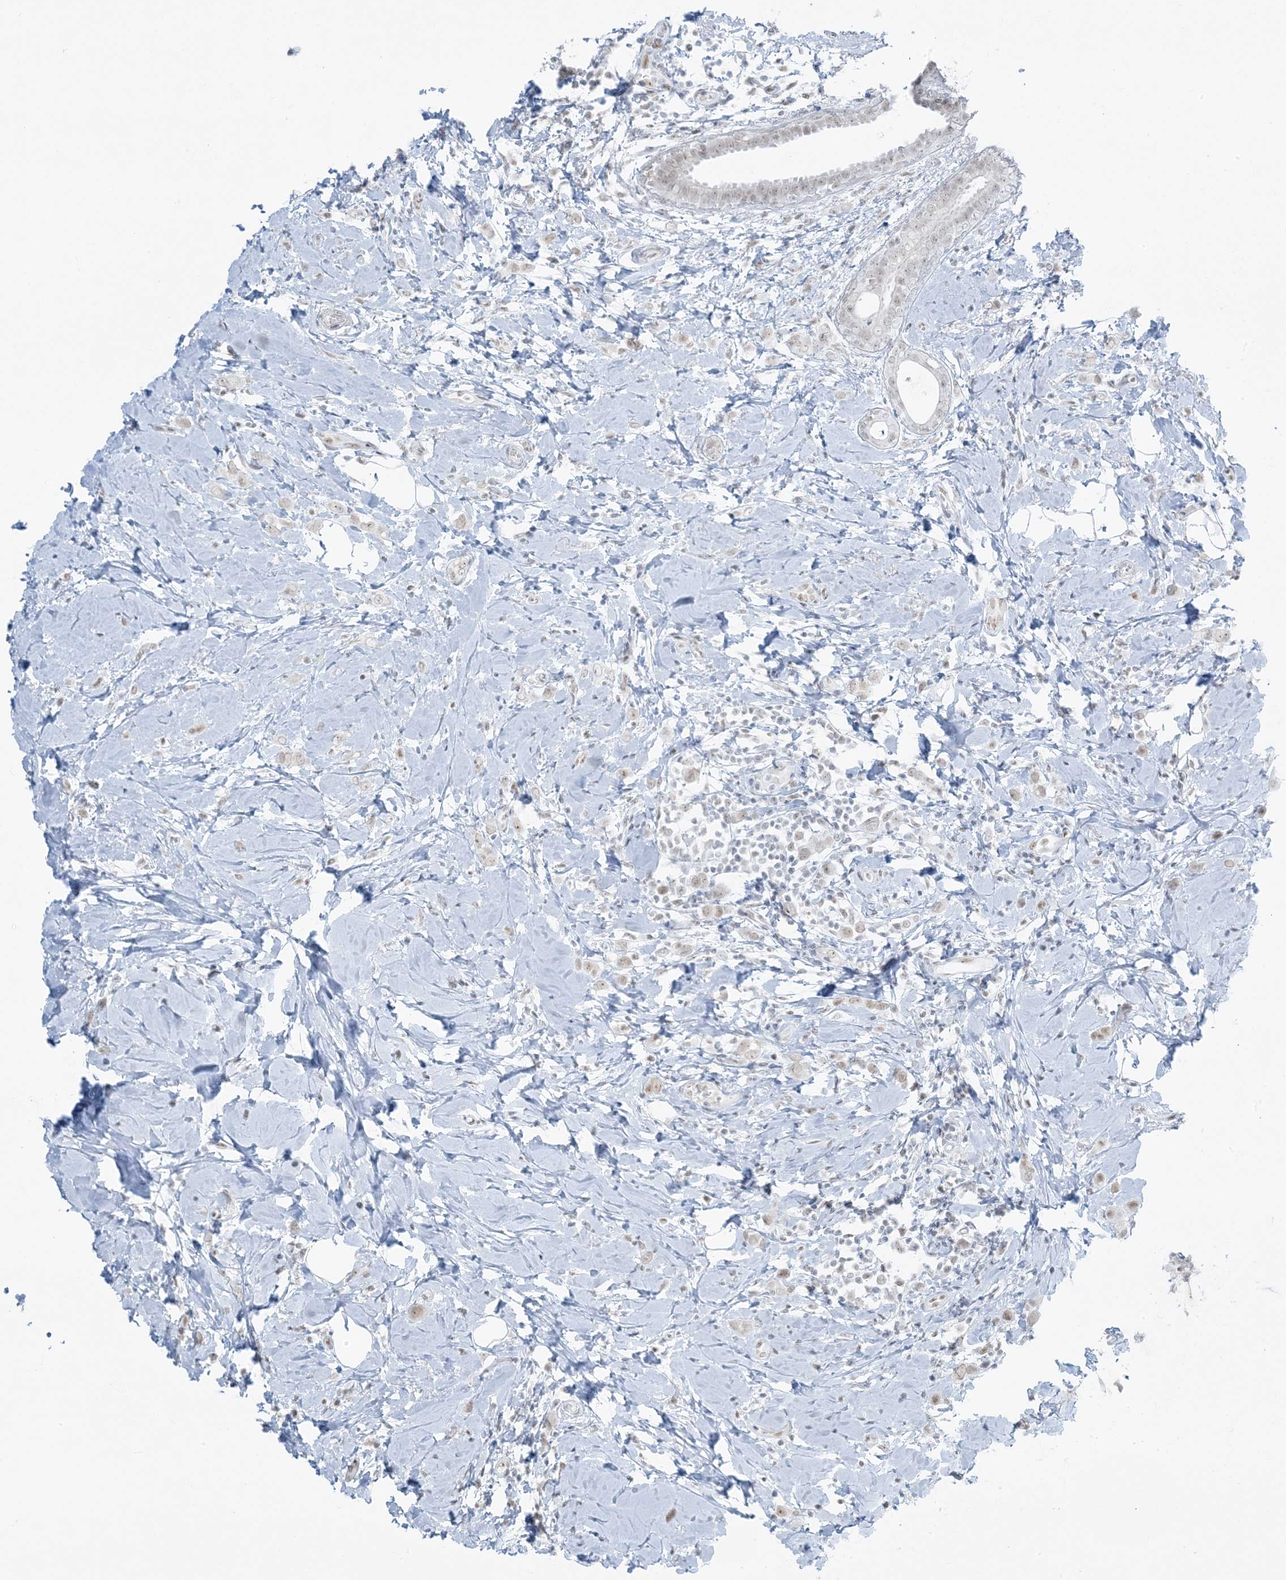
{"staining": {"intensity": "weak", "quantity": "25%-75%", "location": "nuclear"}, "tissue": "breast cancer", "cell_type": "Tumor cells", "image_type": "cancer", "snomed": [{"axis": "morphology", "description": "Lobular carcinoma"}, {"axis": "topography", "description": "Breast"}], "caption": "Weak nuclear protein staining is present in approximately 25%-75% of tumor cells in lobular carcinoma (breast).", "gene": "ZNF787", "patient": {"sex": "female", "age": 47}}